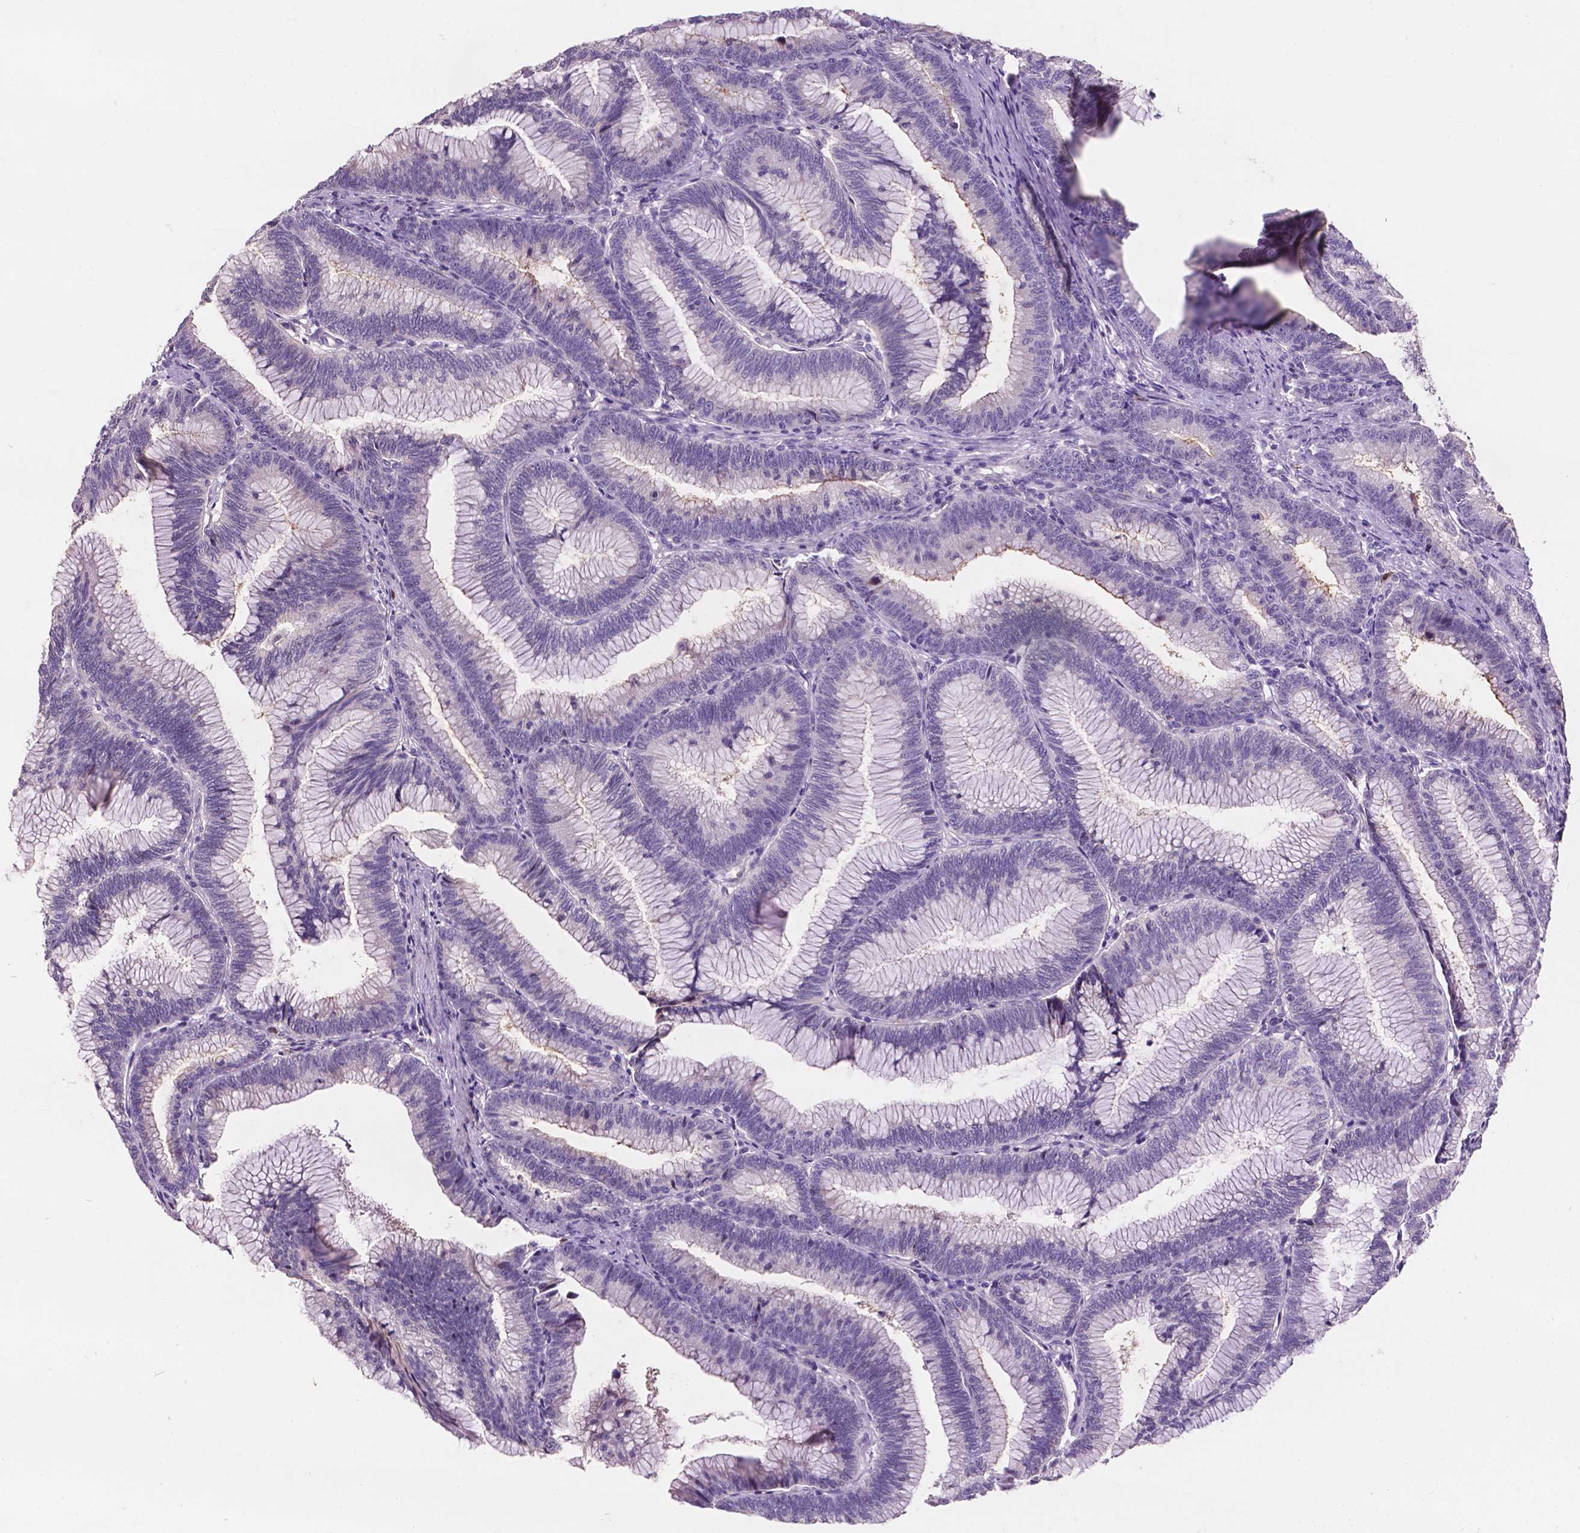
{"staining": {"intensity": "negative", "quantity": "none", "location": "none"}, "tissue": "colorectal cancer", "cell_type": "Tumor cells", "image_type": "cancer", "snomed": [{"axis": "morphology", "description": "Adenocarcinoma, NOS"}, {"axis": "topography", "description": "Colon"}], "caption": "Colorectal cancer (adenocarcinoma) was stained to show a protein in brown. There is no significant staining in tumor cells. (DAB (3,3'-diaminobenzidine) immunohistochemistry visualized using brightfield microscopy, high magnification).", "gene": "PLSCR1", "patient": {"sex": "female", "age": 78}}